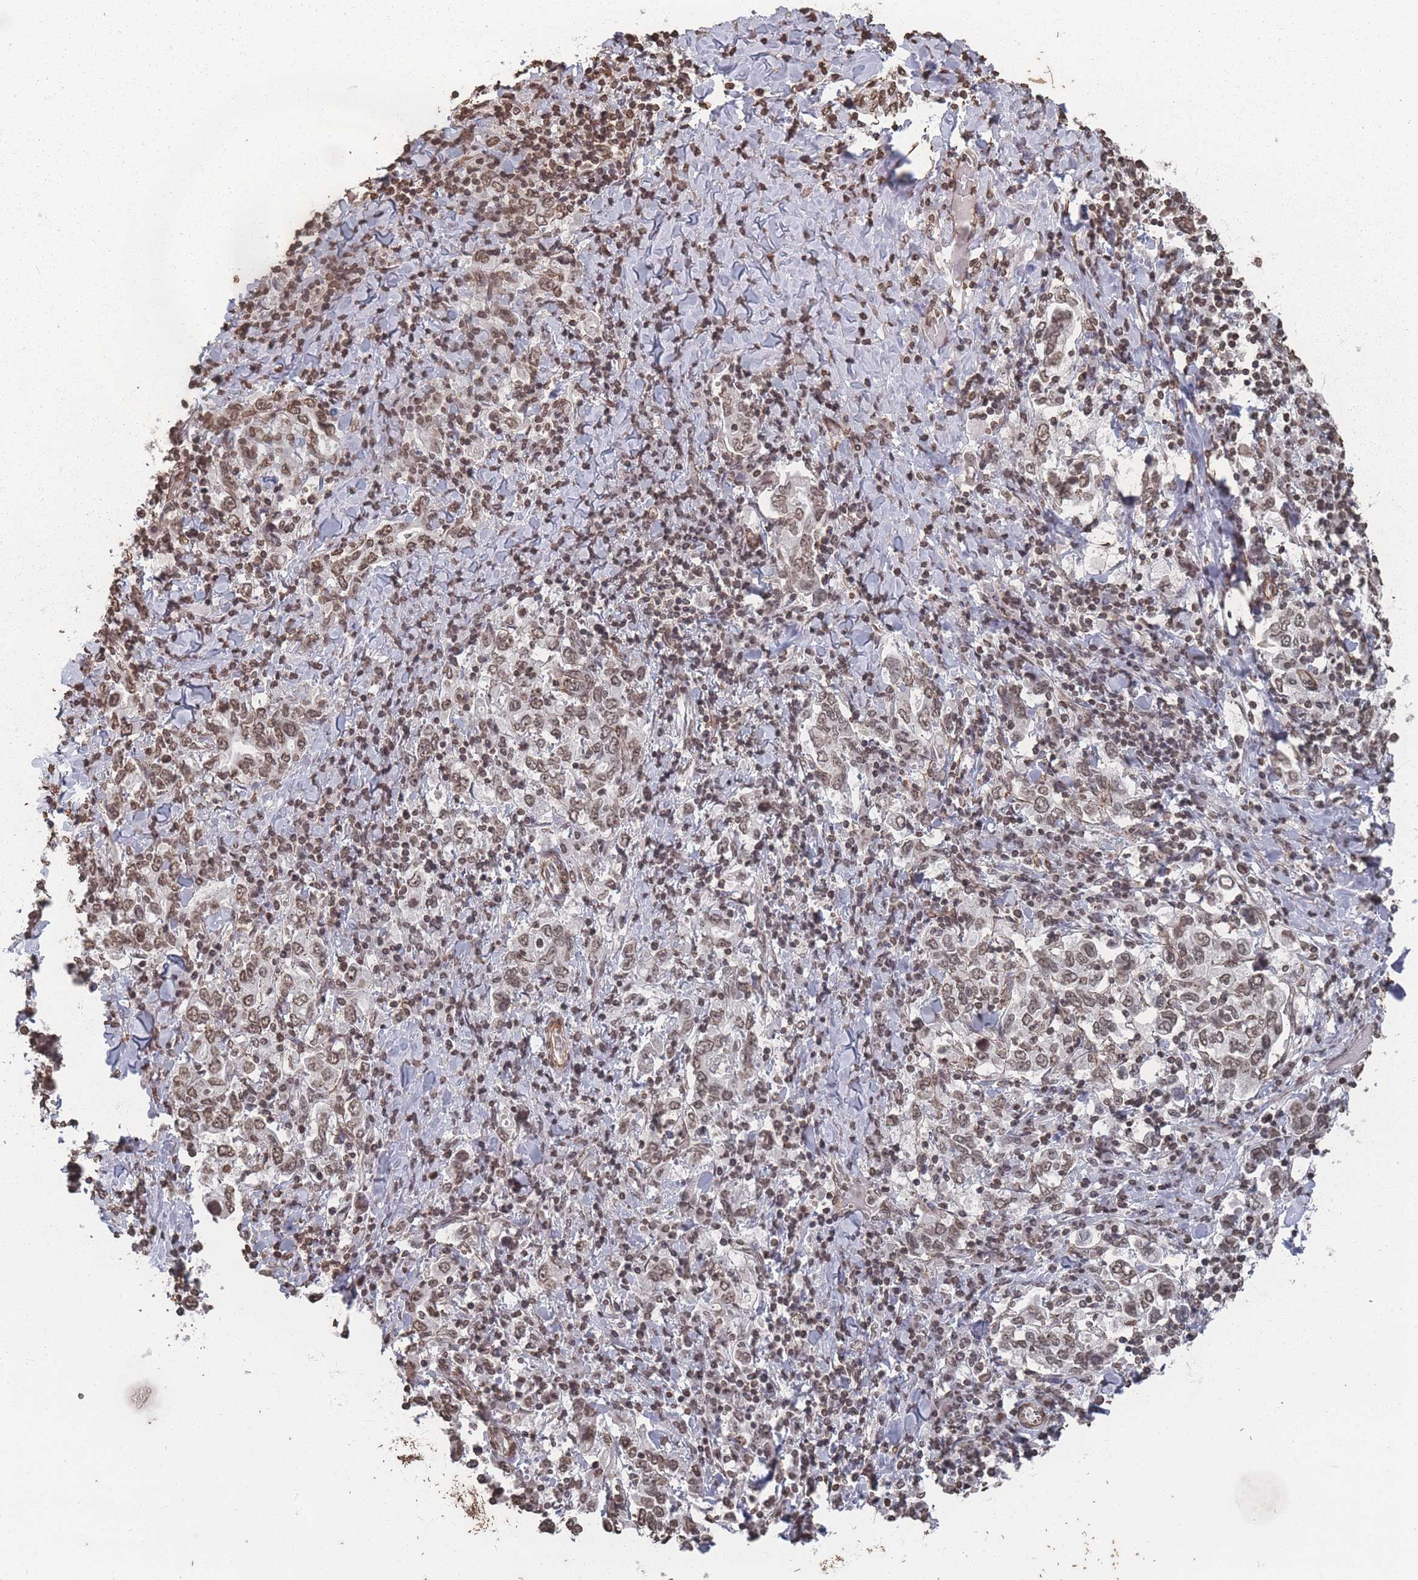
{"staining": {"intensity": "moderate", "quantity": ">75%", "location": "nuclear"}, "tissue": "stomach cancer", "cell_type": "Tumor cells", "image_type": "cancer", "snomed": [{"axis": "morphology", "description": "Adenocarcinoma, NOS"}, {"axis": "topography", "description": "Stomach, upper"}], "caption": "This photomicrograph shows stomach cancer stained with IHC to label a protein in brown. The nuclear of tumor cells show moderate positivity for the protein. Nuclei are counter-stained blue.", "gene": "PLEKHG5", "patient": {"sex": "male", "age": 62}}